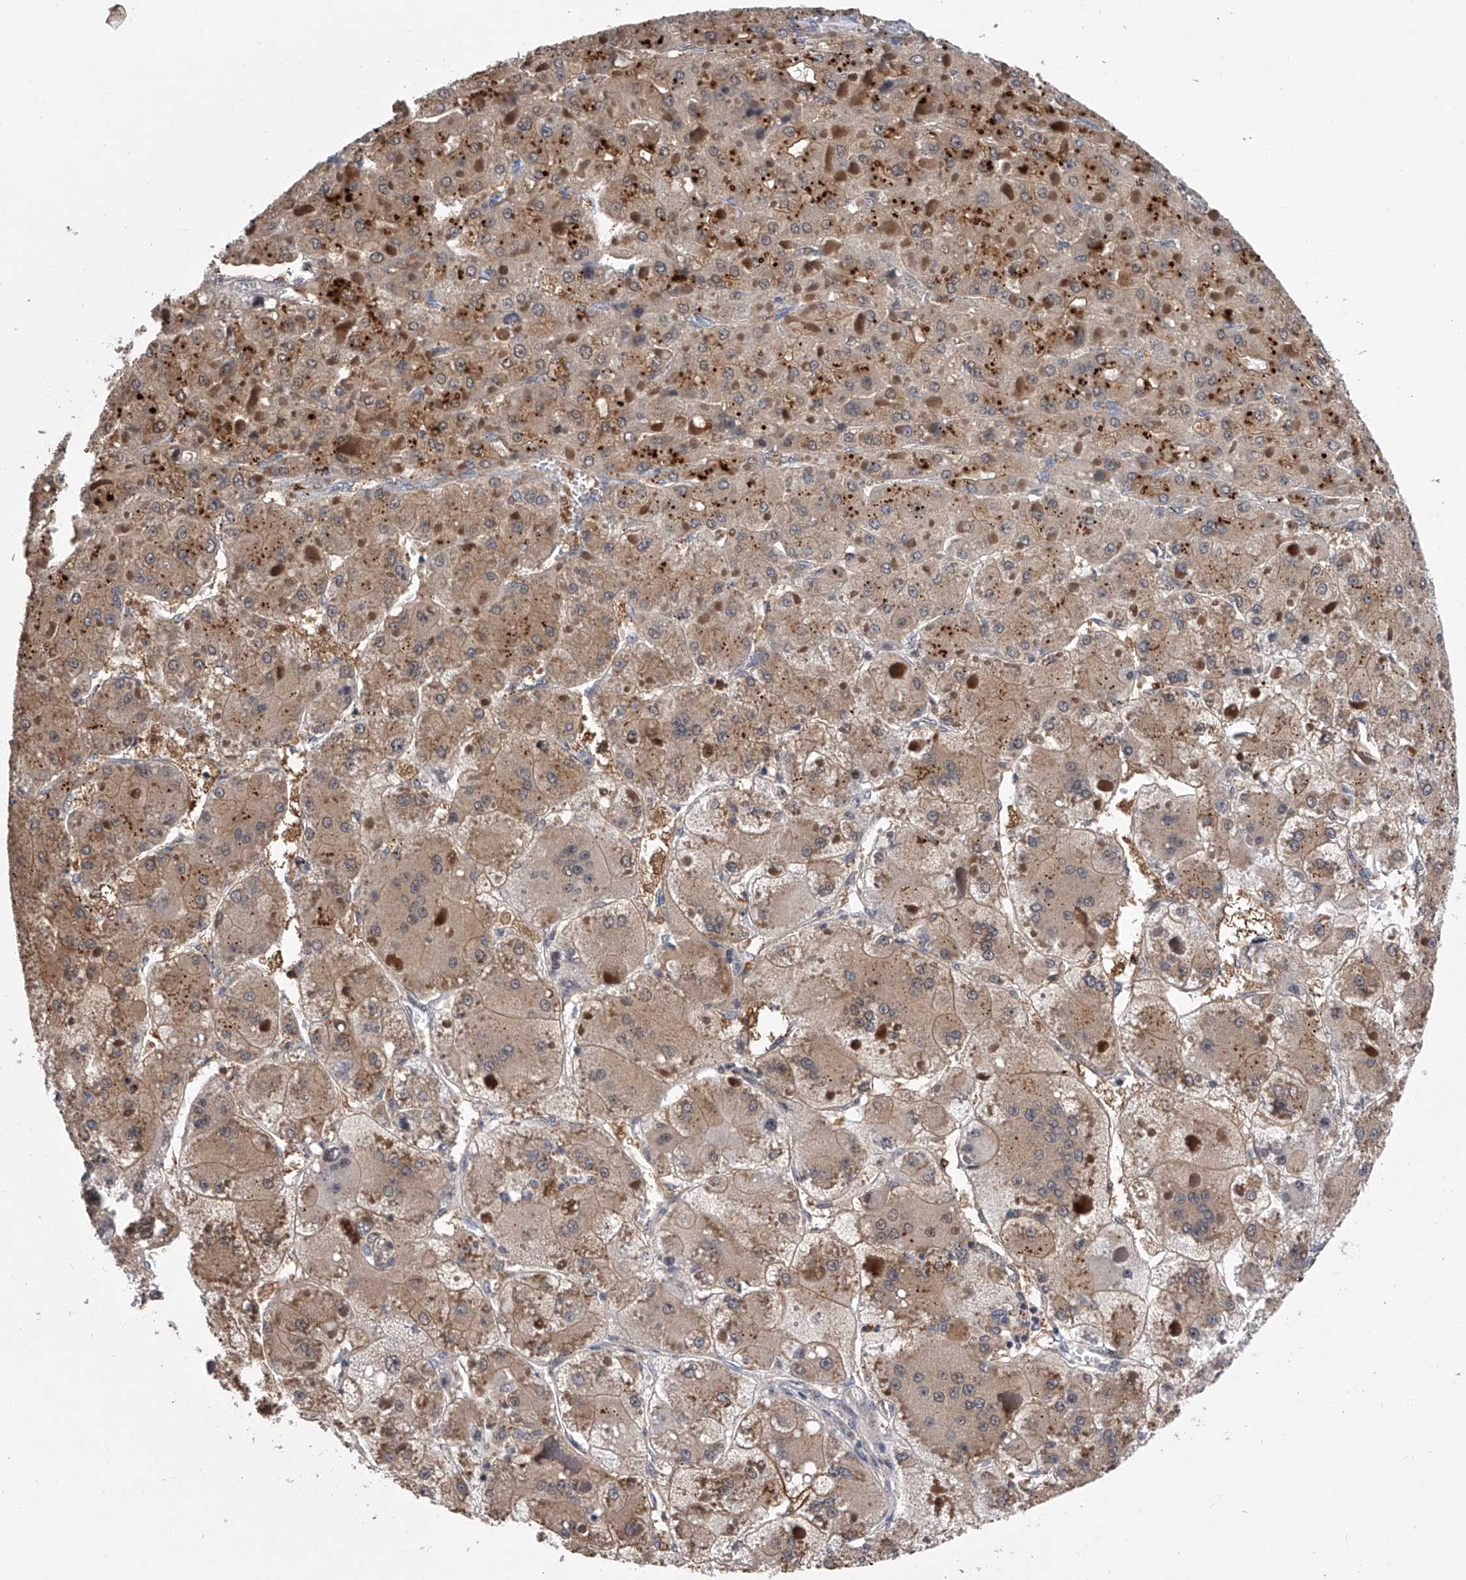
{"staining": {"intensity": "weak", "quantity": ">75%", "location": "cytoplasmic/membranous,nuclear"}, "tissue": "liver cancer", "cell_type": "Tumor cells", "image_type": "cancer", "snomed": [{"axis": "morphology", "description": "Carcinoma, Hepatocellular, NOS"}, {"axis": "topography", "description": "Liver"}], "caption": "Protein expression analysis of human liver cancer reveals weak cytoplasmic/membranous and nuclear expression in about >75% of tumor cells. (IHC, brightfield microscopy, high magnification).", "gene": "BHLHE23", "patient": {"sex": "female", "age": 73}}